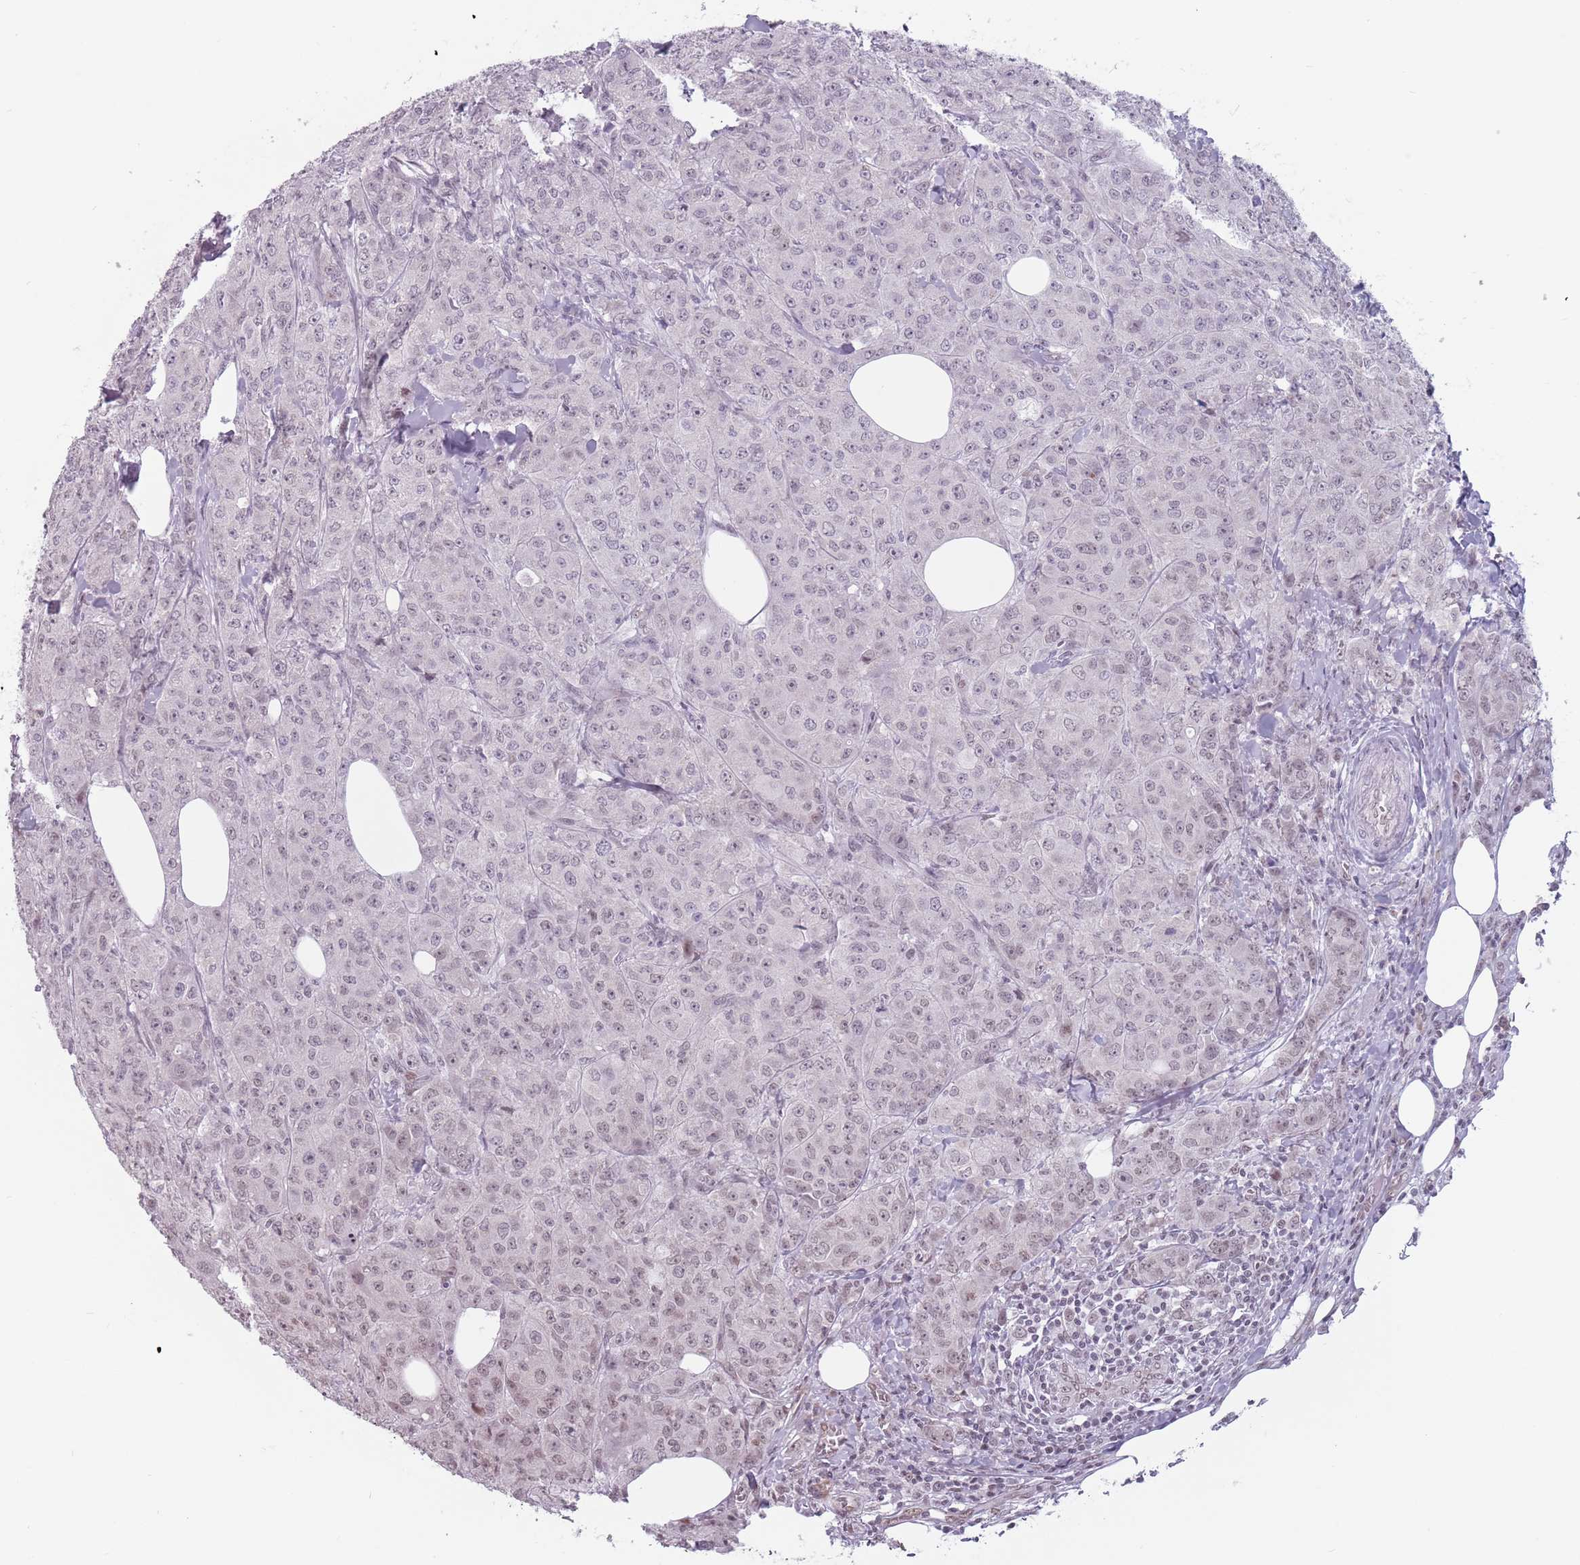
{"staining": {"intensity": "weak", "quantity": "25%-75%", "location": "nuclear"}, "tissue": "breast cancer", "cell_type": "Tumor cells", "image_type": "cancer", "snomed": [{"axis": "morphology", "description": "Duct carcinoma"}, {"axis": "topography", "description": "Breast"}], "caption": "Immunohistochemical staining of infiltrating ductal carcinoma (breast) demonstrates weak nuclear protein positivity in about 25%-75% of tumor cells. The protein of interest is stained brown, and the nuclei are stained in blue (DAB IHC with brightfield microscopy, high magnification).", "gene": "PTCHD1", "patient": {"sex": "female", "age": 43}}